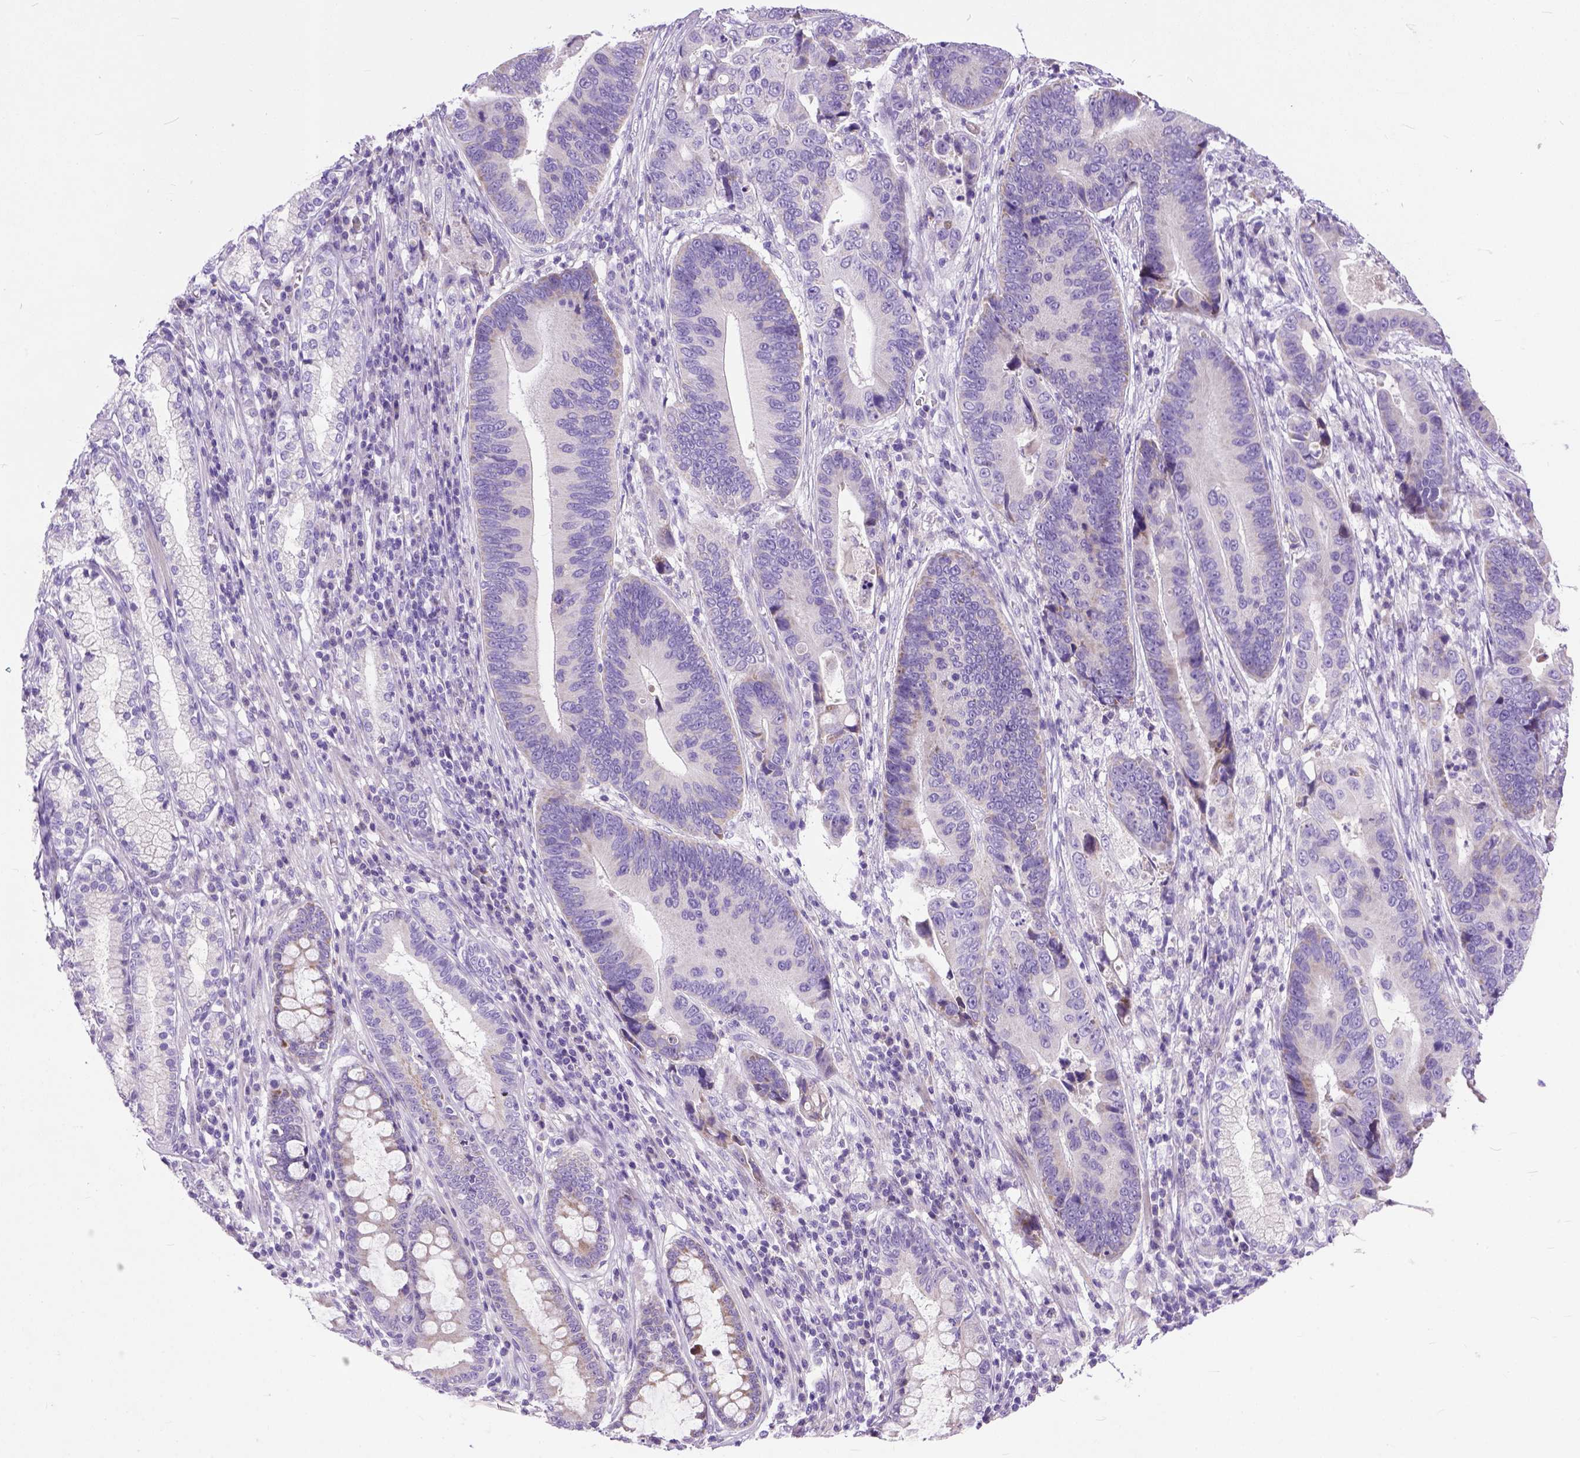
{"staining": {"intensity": "negative", "quantity": "none", "location": "none"}, "tissue": "stomach cancer", "cell_type": "Tumor cells", "image_type": "cancer", "snomed": [{"axis": "morphology", "description": "Adenocarcinoma, NOS"}, {"axis": "topography", "description": "Stomach"}], "caption": "Immunohistochemistry (IHC) micrograph of stomach adenocarcinoma stained for a protein (brown), which reveals no positivity in tumor cells.", "gene": "PLK5", "patient": {"sex": "male", "age": 84}}